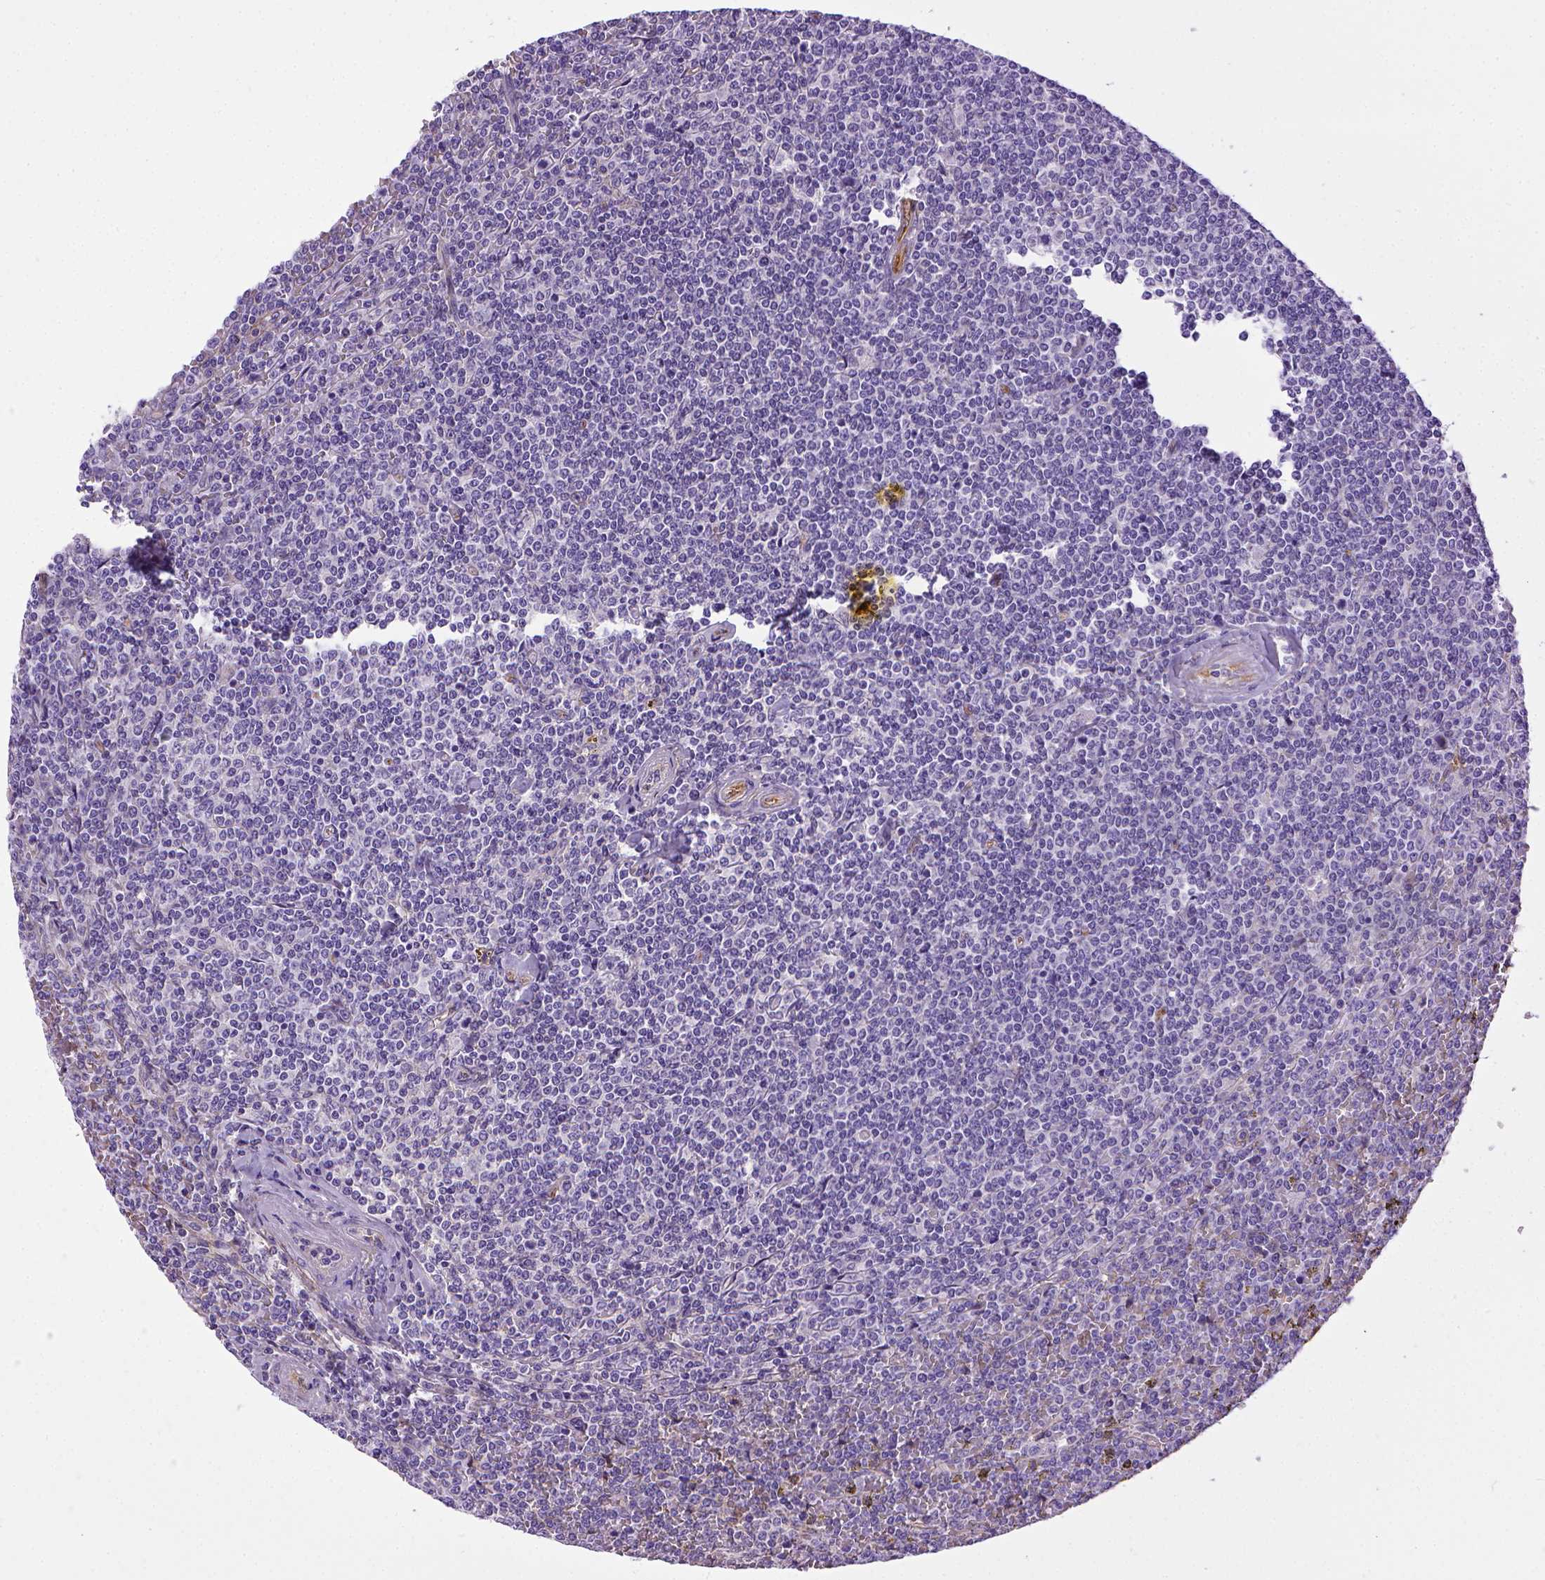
{"staining": {"intensity": "negative", "quantity": "none", "location": "none"}, "tissue": "lymphoma", "cell_type": "Tumor cells", "image_type": "cancer", "snomed": [{"axis": "morphology", "description": "Malignant lymphoma, non-Hodgkin's type, Low grade"}, {"axis": "topography", "description": "Spleen"}], "caption": "Human lymphoma stained for a protein using immunohistochemistry reveals no expression in tumor cells.", "gene": "ENG", "patient": {"sex": "female", "age": 19}}